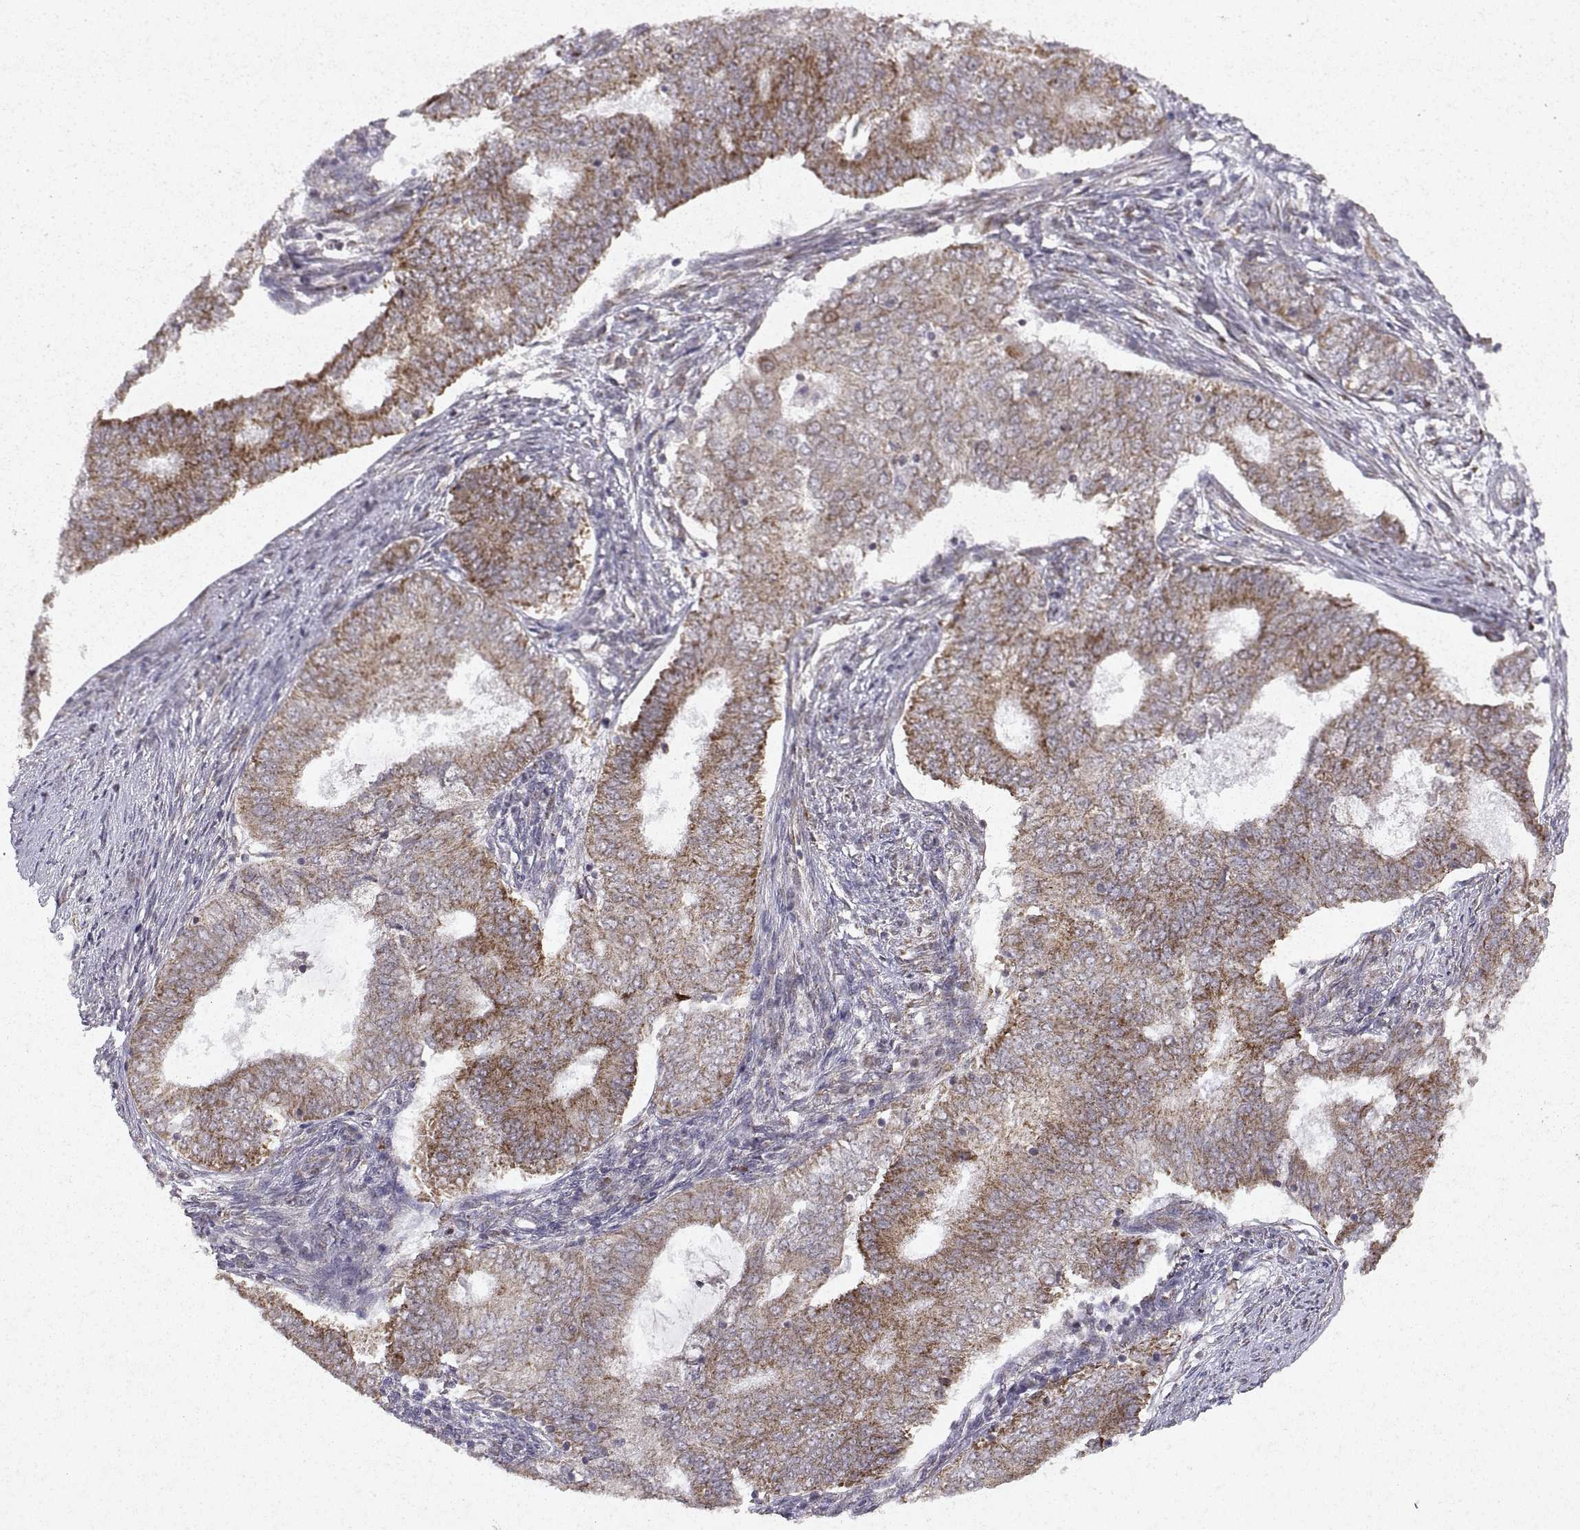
{"staining": {"intensity": "moderate", "quantity": "25%-75%", "location": "cytoplasmic/membranous"}, "tissue": "endometrial cancer", "cell_type": "Tumor cells", "image_type": "cancer", "snomed": [{"axis": "morphology", "description": "Adenocarcinoma, NOS"}, {"axis": "topography", "description": "Endometrium"}], "caption": "High-magnification brightfield microscopy of endometrial cancer (adenocarcinoma) stained with DAB (3,3'-diaminobenzidine) (brown) and counterstained with hematoxylin (blue). tumor cells exhibit moderate cytoplasmic/membranous positivity is present in approximately25%-75% of cells. Using DAB (brown) and hematoxylin (blue) stains, captured at high magnification using brightfield microscopy.", "gene": "MANBAL", "patient": {"sex": "female", "age": 62}}